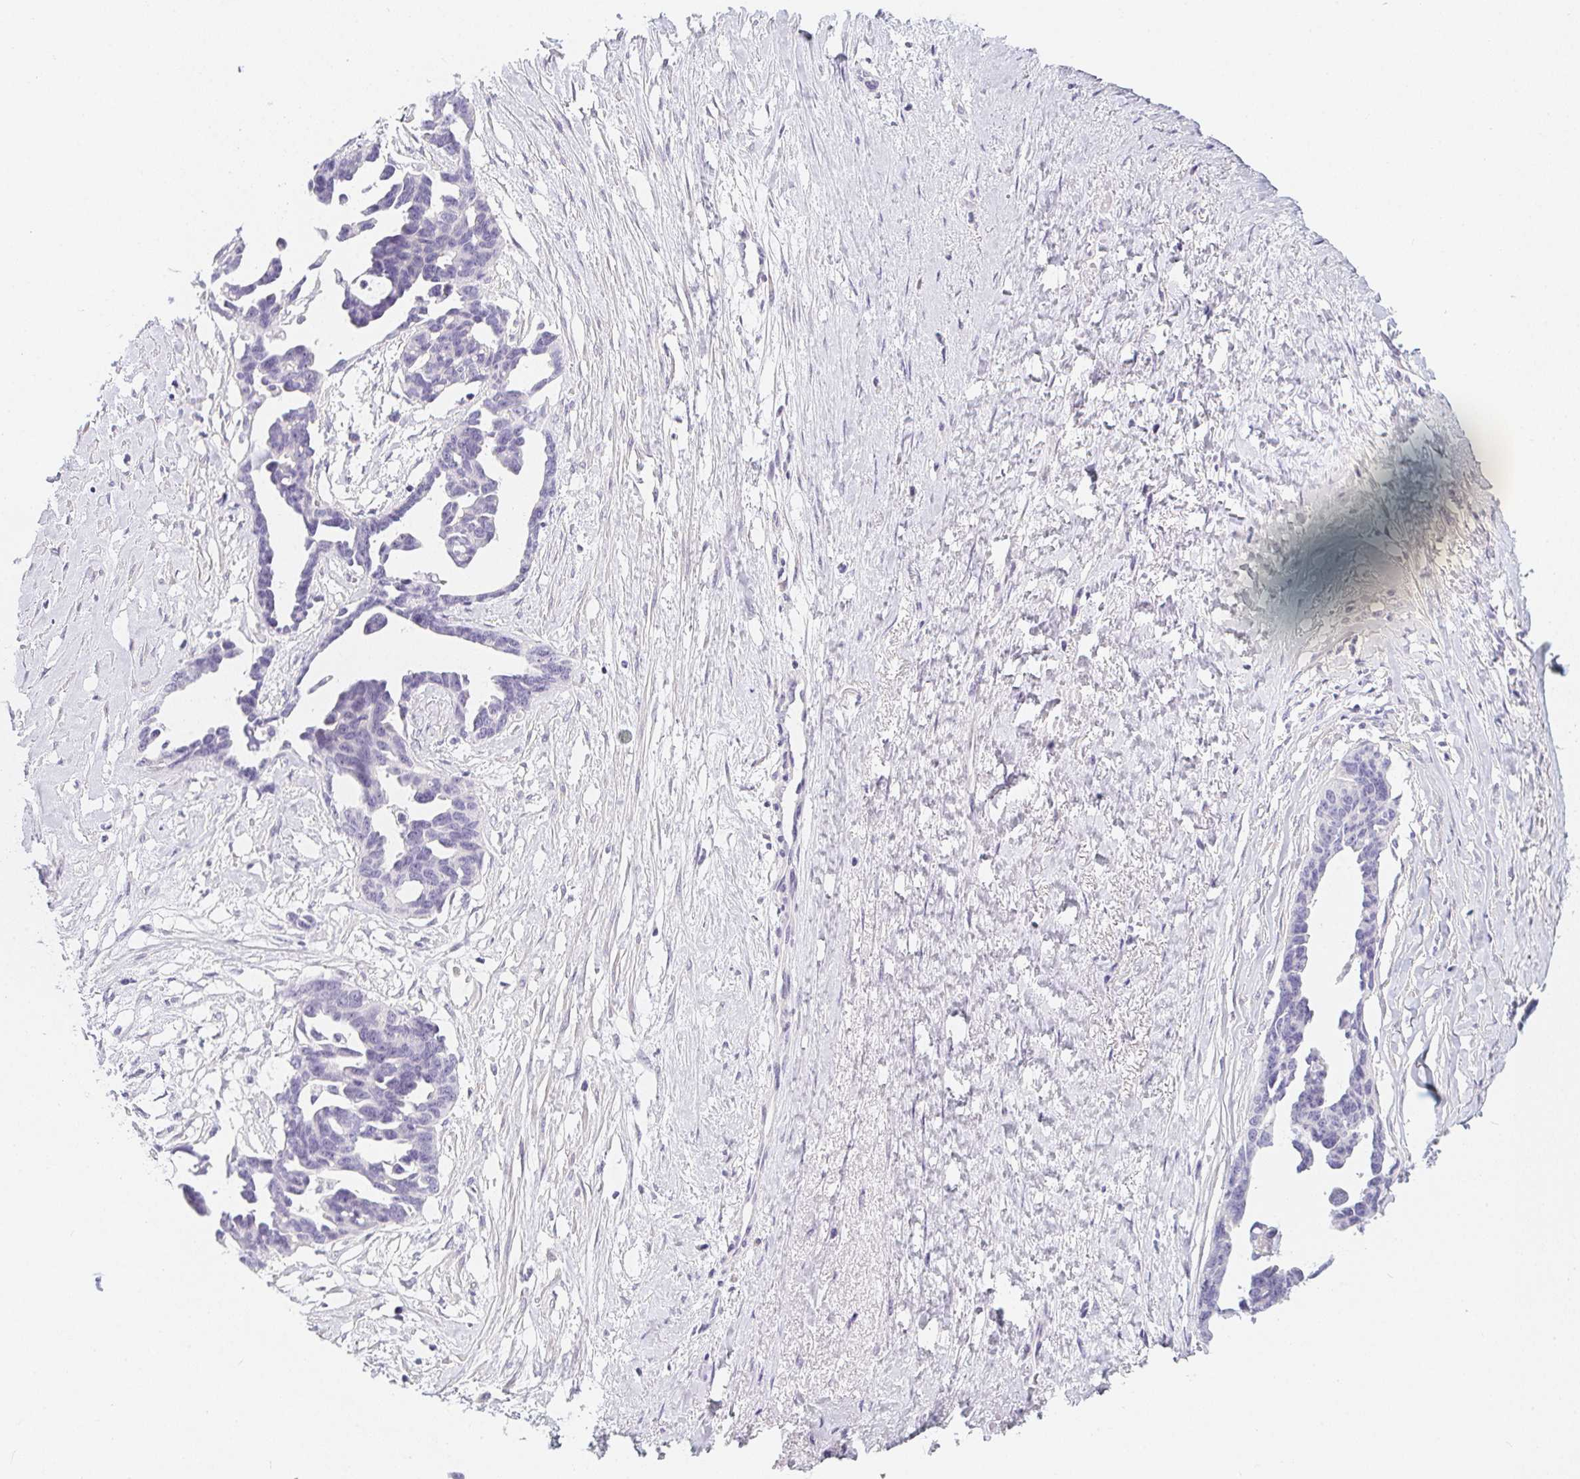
{"staining": {"intensity": "negative", "quantity": "none", "location": "none"}, "tissue": "ovarian cancer", "cell_type": "Tumor cells", "image_type": "cancer", "snomed": [{"axis": "morphology", "description": "Cystadenocarcinoma, serous, NOS"}, {"axis": "topography", "description": "Ovary"}], "caption": "The image reveals no significant expression in tumor cells of ovarian cancer (serous cystadenocarcinoma).", "gene": "MAP1A", "patient": {"sex": "female", "age": 69}}